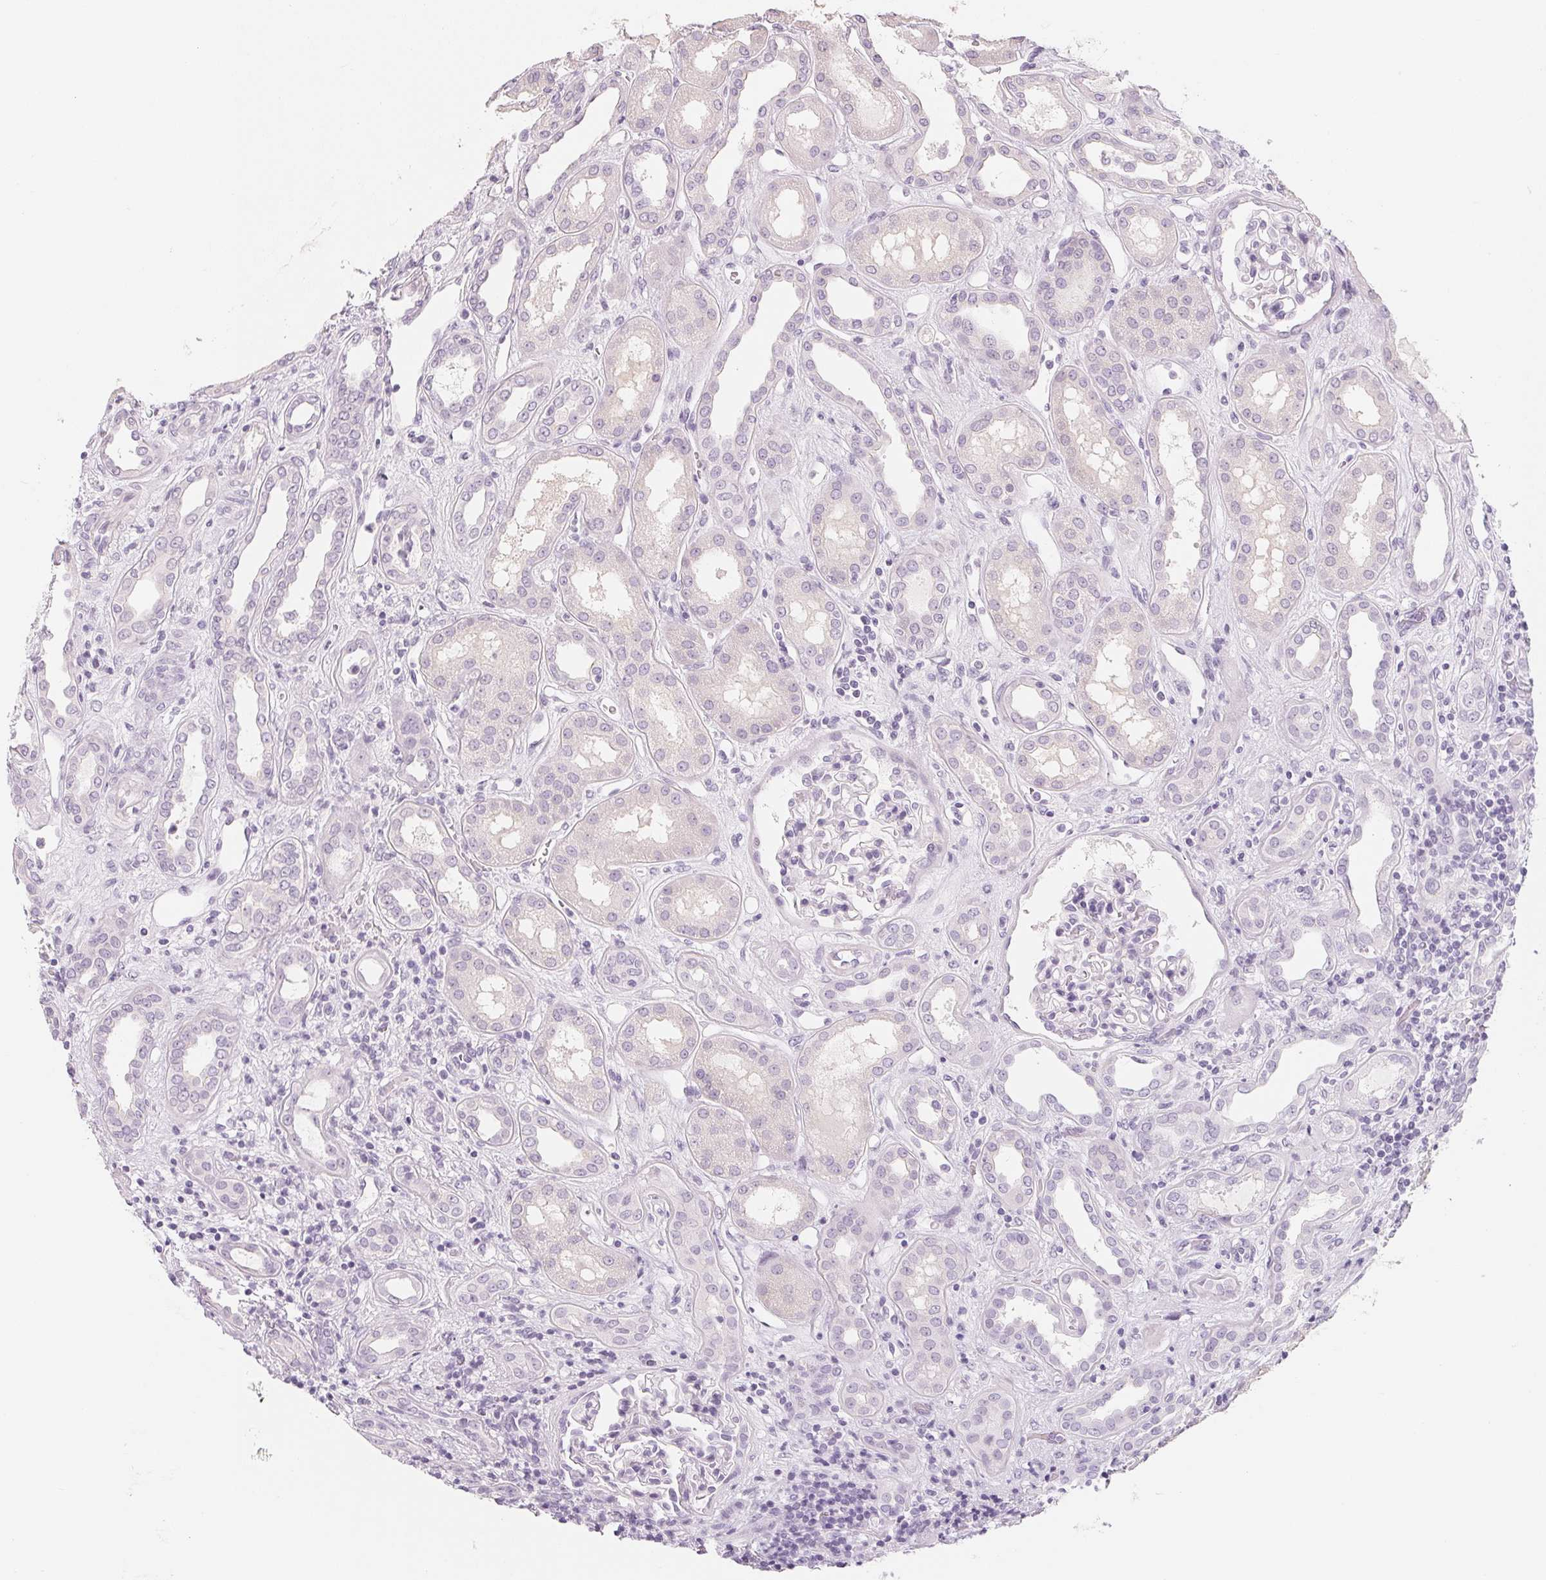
{"staining": {"intensity": "negative", "quantity": "none", "location": "none"}, "tissue": "kidney", "cell_type": "Cells in glomeruli", "image_type": "normal", "snomed": [{"axis": "morphology", "description": "Normal tissue, NOS"}, {"axis": "topography", "description": "Kidney"}], "caption": "Human kidney stained for a protein using immunohistochemistry shows no positivity in cells in glomeruli.", "gene": "SH3GL2", "patient": {"sex": "male", "age": 59}}